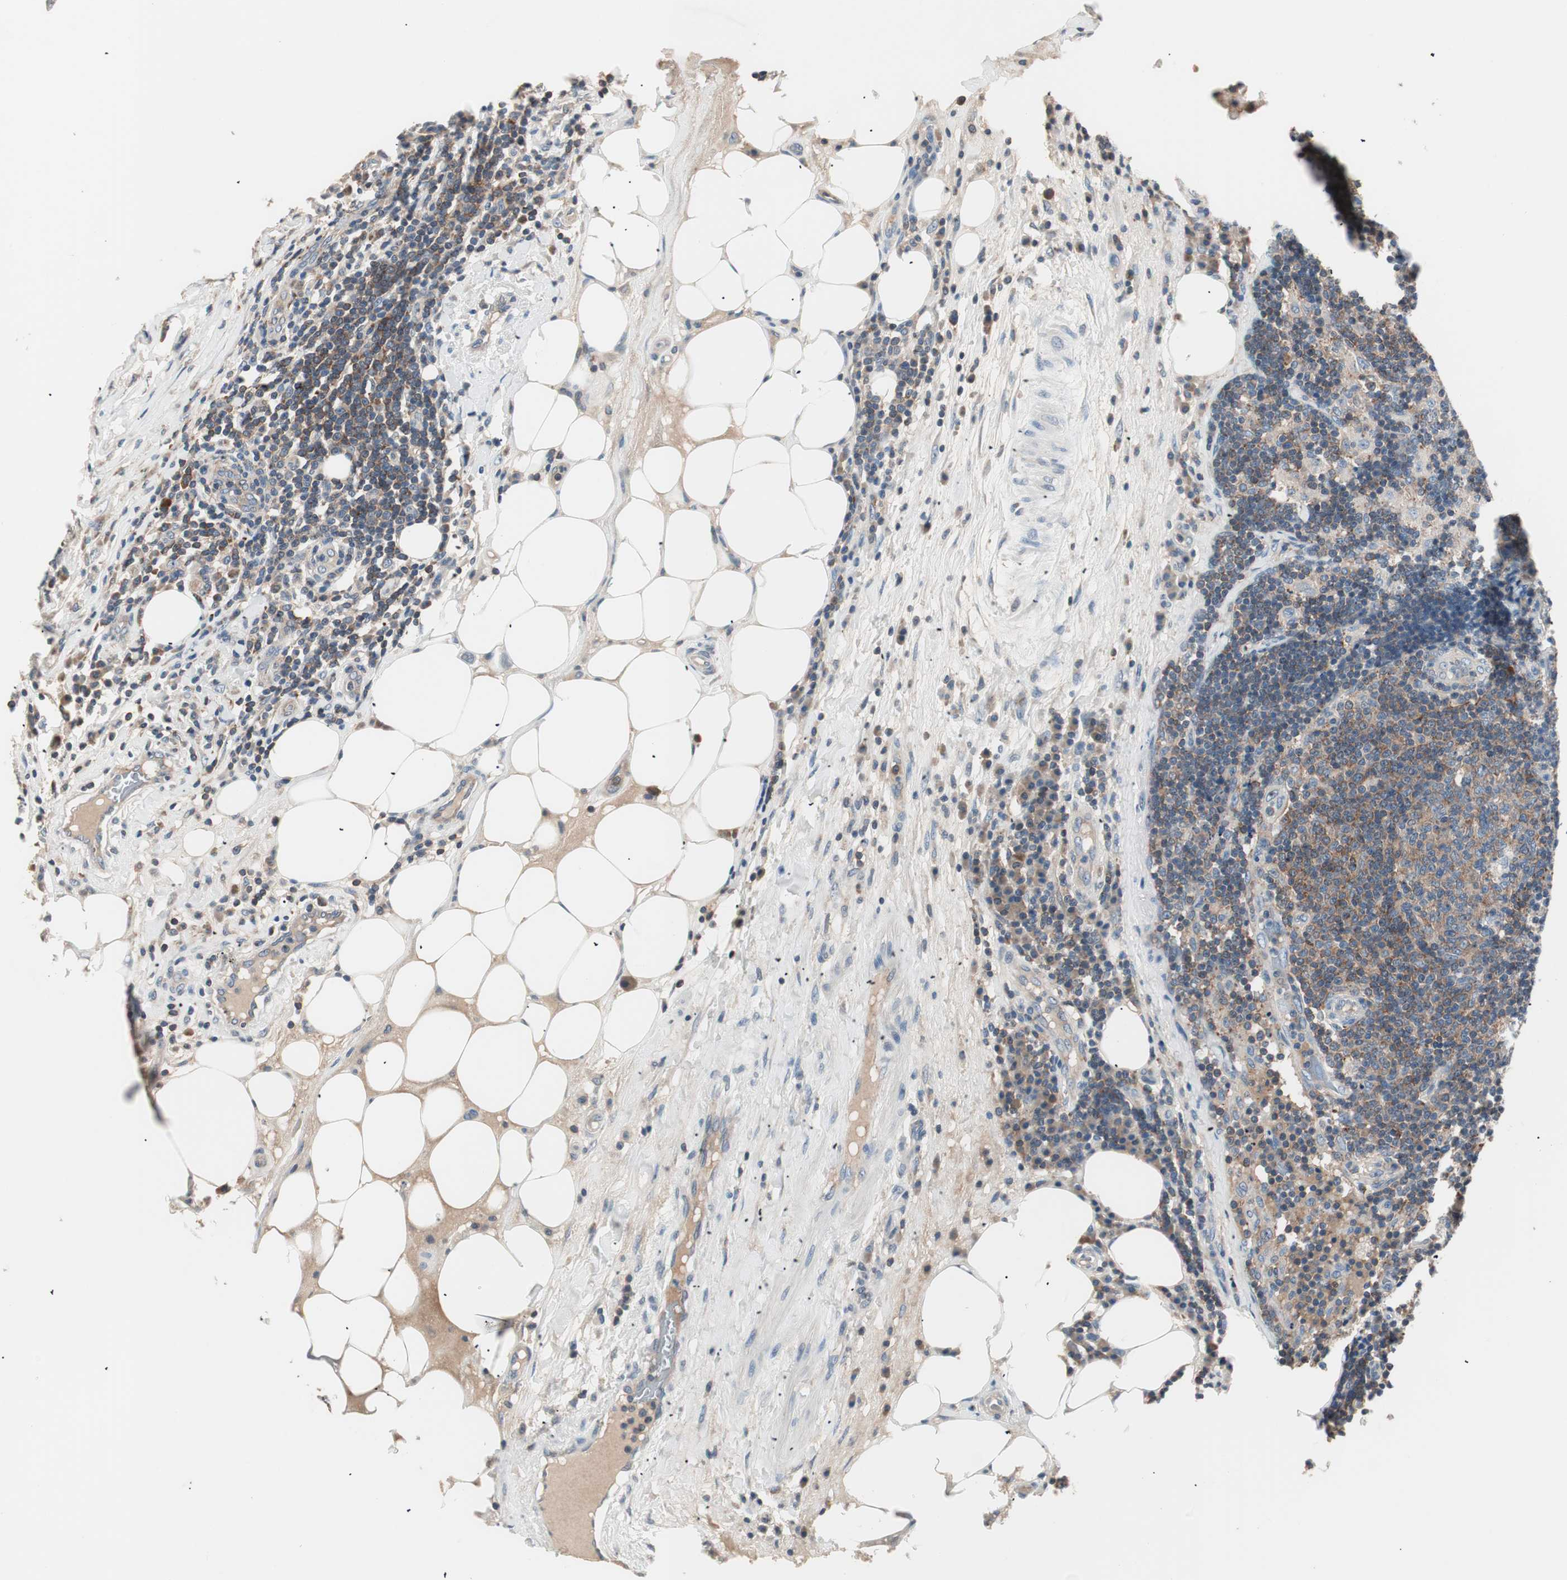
{"staining": {"intensity": "moderate", "quantity": "25%-75%", "location": "cytoplasmic/membranous"}, "tissue": "lymph node", "cell_type": "Germinal center cells", "image_type": "normal", "snomed": [{"axis": "morphology", "description": "Normal tissue, NOS"}, {"axis": "morphology", "description": "Squamous cell carcinoma, metastatic, NOS"}, {"axis": "topography", "description": "Lymph node"}], "caption": "This histopathology image demonstrates immunohistochemistry (IHC) staining of unremarkable human lymph node, with medium moderate cytoplasmic/membranous staining in about 25%-75% of germinal center cells.", "gene": "RAD54B", "patient": {"sex": "female", "age": 53}}